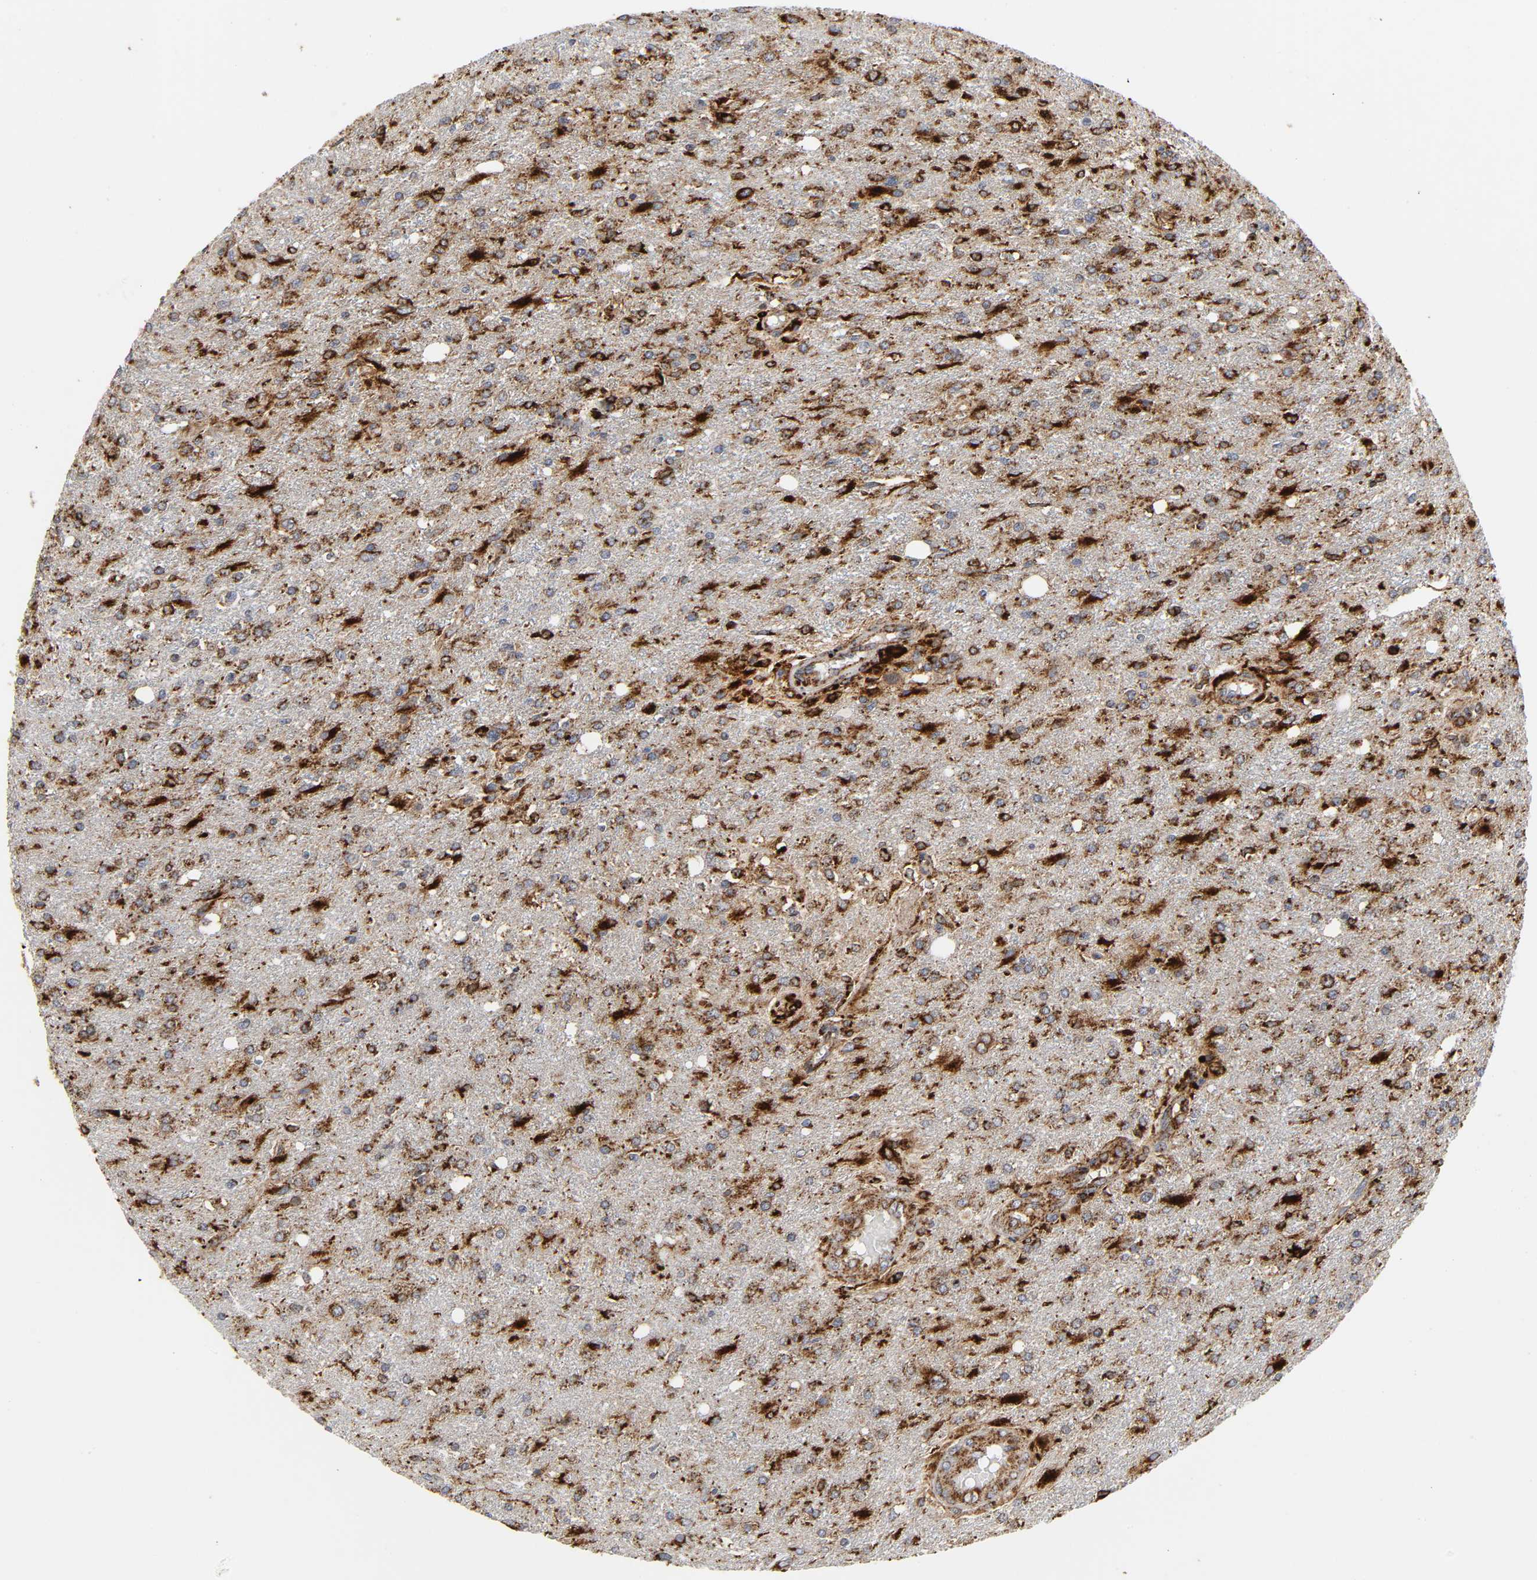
{"staining": {"intensity": "strong", "quantity": "25%-75%", "location": "cytoplasmic/membranous"}, "tissue": "glioma", "cell_type": "Tumor cells", "image_type": "cancer", "snomed": [{"axis": "morphology", "description": "Glioma, malignant, High grade"}, {"axis": "topography", "description": "Cerebral cortex"}], "caption": "Tumor cells reveal high levels of strong cytoplasmic/membranous staining in approximately 25%-75% of cells in human glioma. (Stains: DAB (3,3'-diaminobenzidine) in brown, nuclei in blue, Microscopy: brightfield microscopy at high magnification).", "gene": "PSAP", "patient": {"sex": "male", "age": 76}}